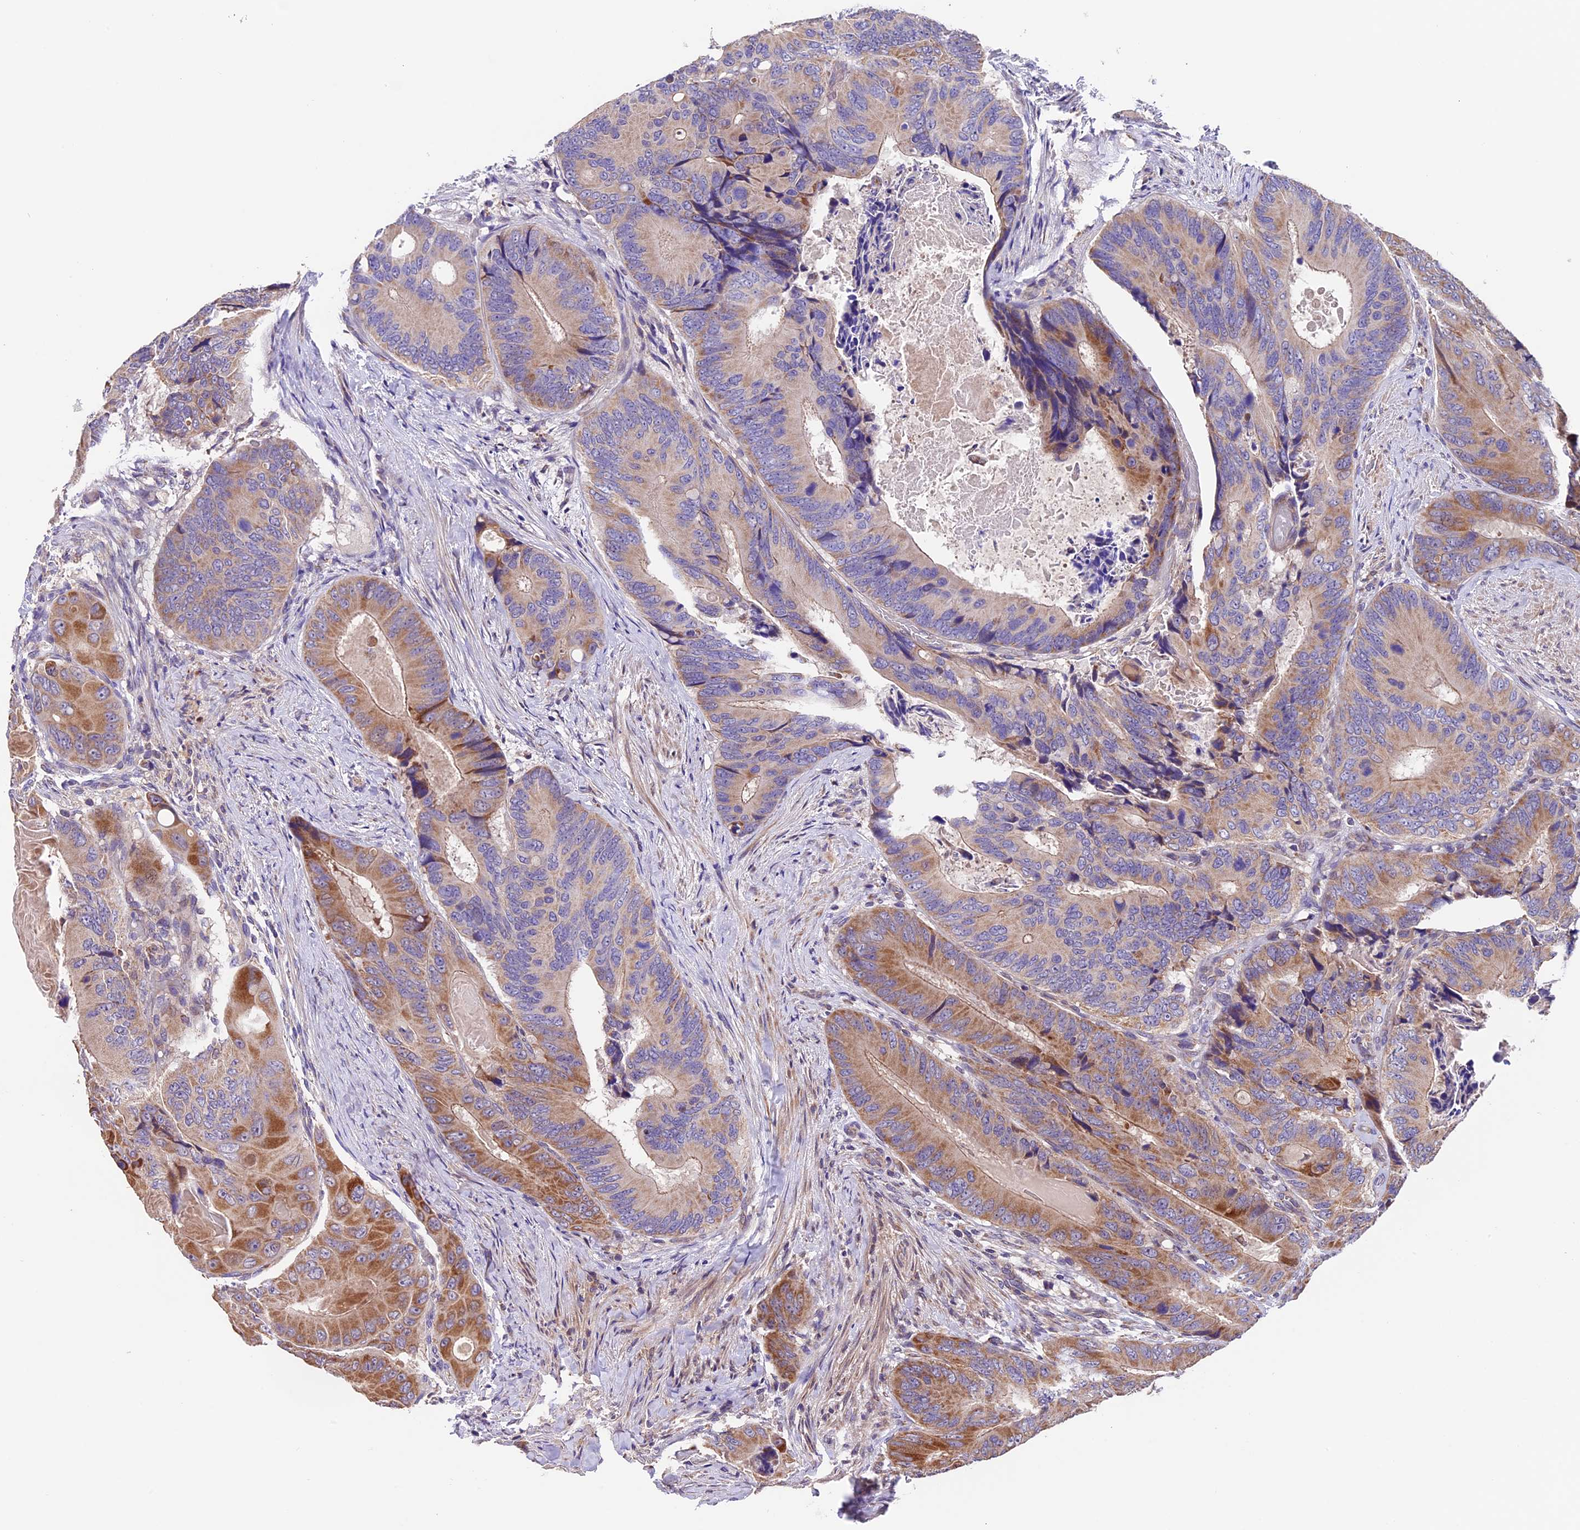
{"staining": {"intensity": "moderate", "quantity": "25%-75%", "location": "cytoplasmic/membranous"}, "tissue": "colorectal cancer", "cell_type": "Tumor cells", "image_type": "cancer", "snomed": [{"axis": "morphology", "description": "Adenocarcinoma, NOS"}, {"axis": "topography", "description": "Colon"}], "caption": "The photomicrograph exhibits a brown stain indicating the presence of a protein in the cytoplasmic/membranous of tumor cells in adenocarcinoma (colorectal). The staining is performed using DAB brown chromogen to label protein expression. The nuclei are counter-stained blue using hematoxylin.", "gene": "DDX28", "patient": {"sex": "male", "age": 84}}